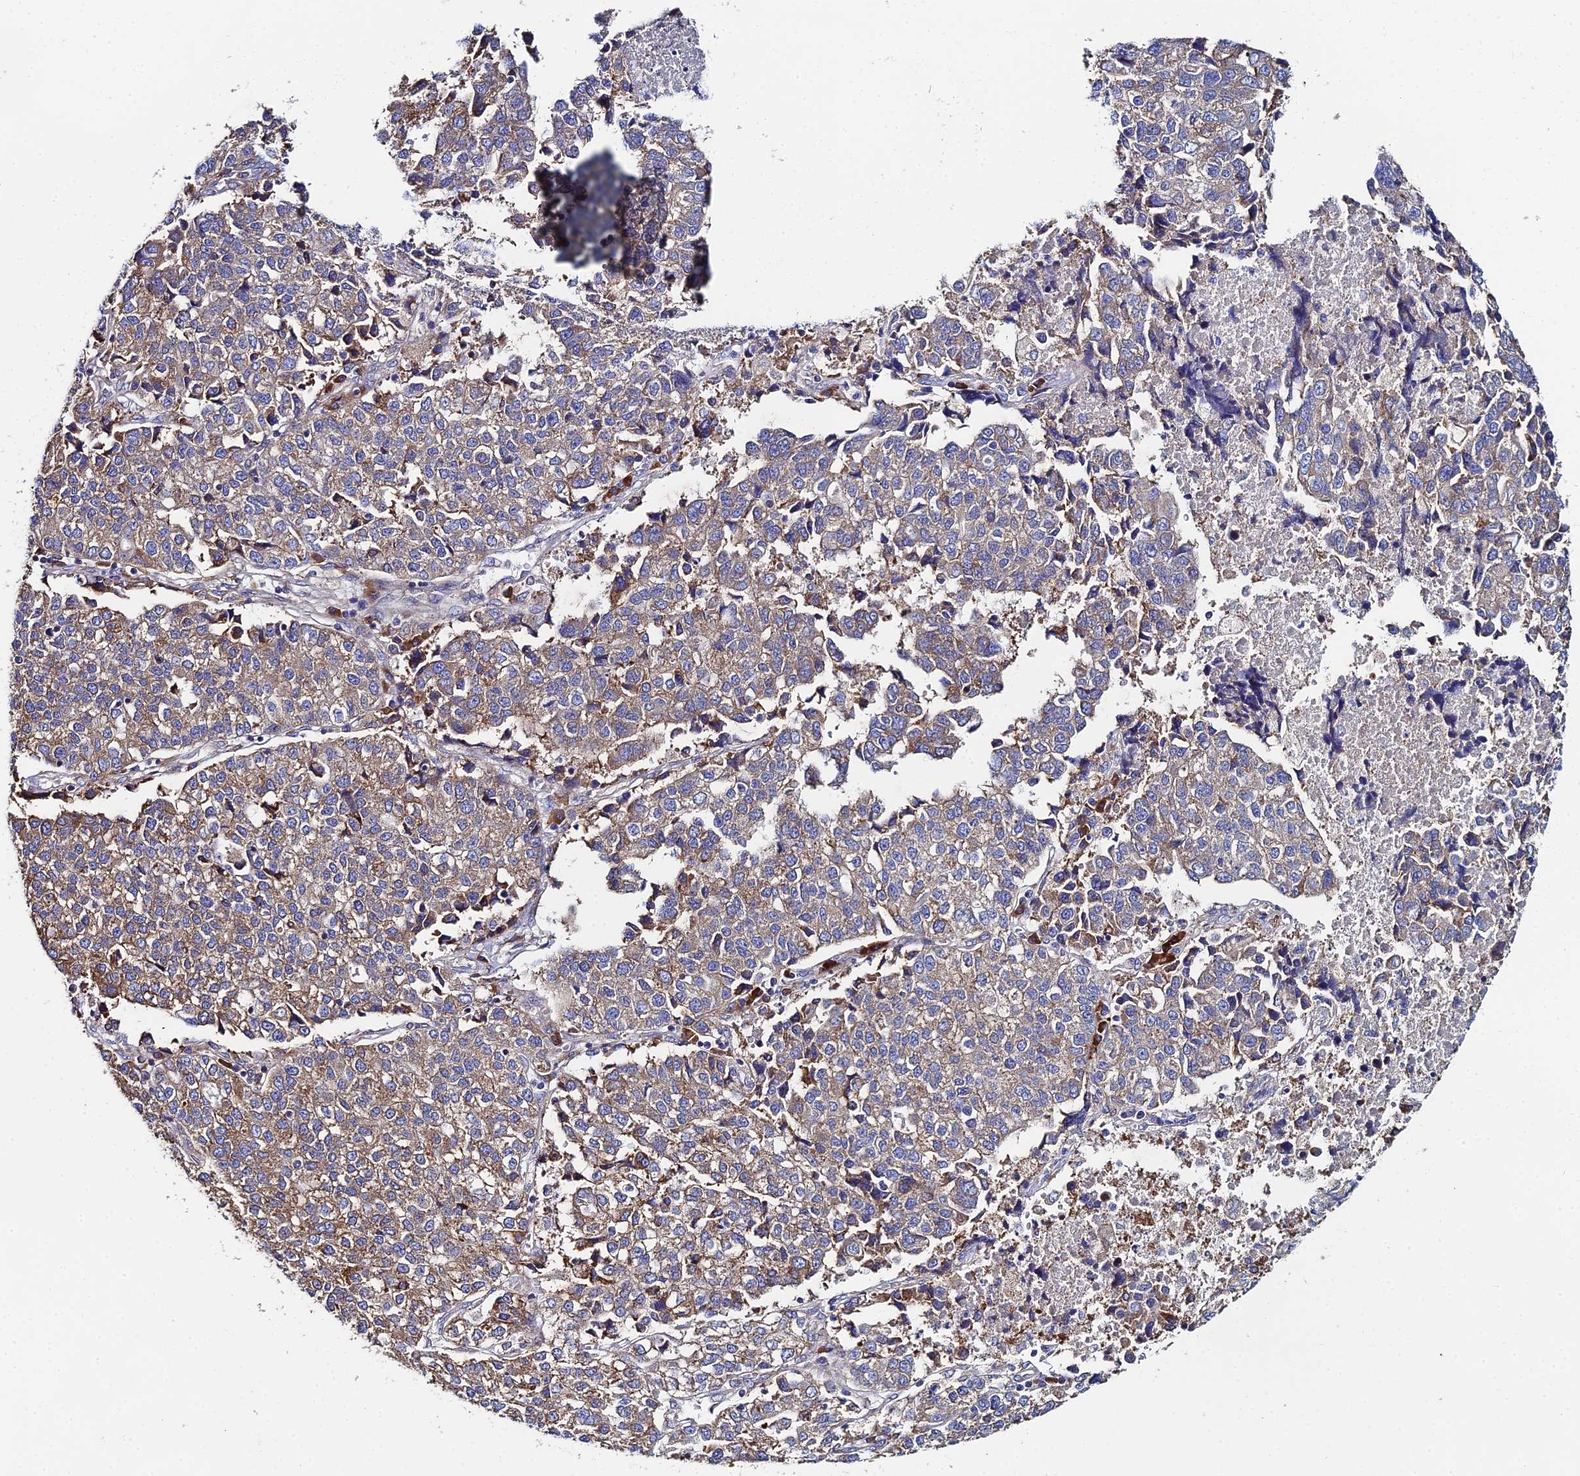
{"staining": {"intensity": "weak", "quantity": "25%-75%", "location": "cytoplasmic/membranous"}, "tissue": "lung cancer", "cell_type": "Tumor cells", "image_type": "cancer", "snomed": [{"axis": "morphology", "description": "Adenocarcinoma, NOS"}, {"axis": "topography", "description": "Lung"}], "caption": "Lung adenocarcinoma tissue demonstrates weak cytoplasmic/membranous positivity in approximately 25%-75% of tumor cells", "gene": "CLCN3", "patient": {"sex": "male", "age": 49}}